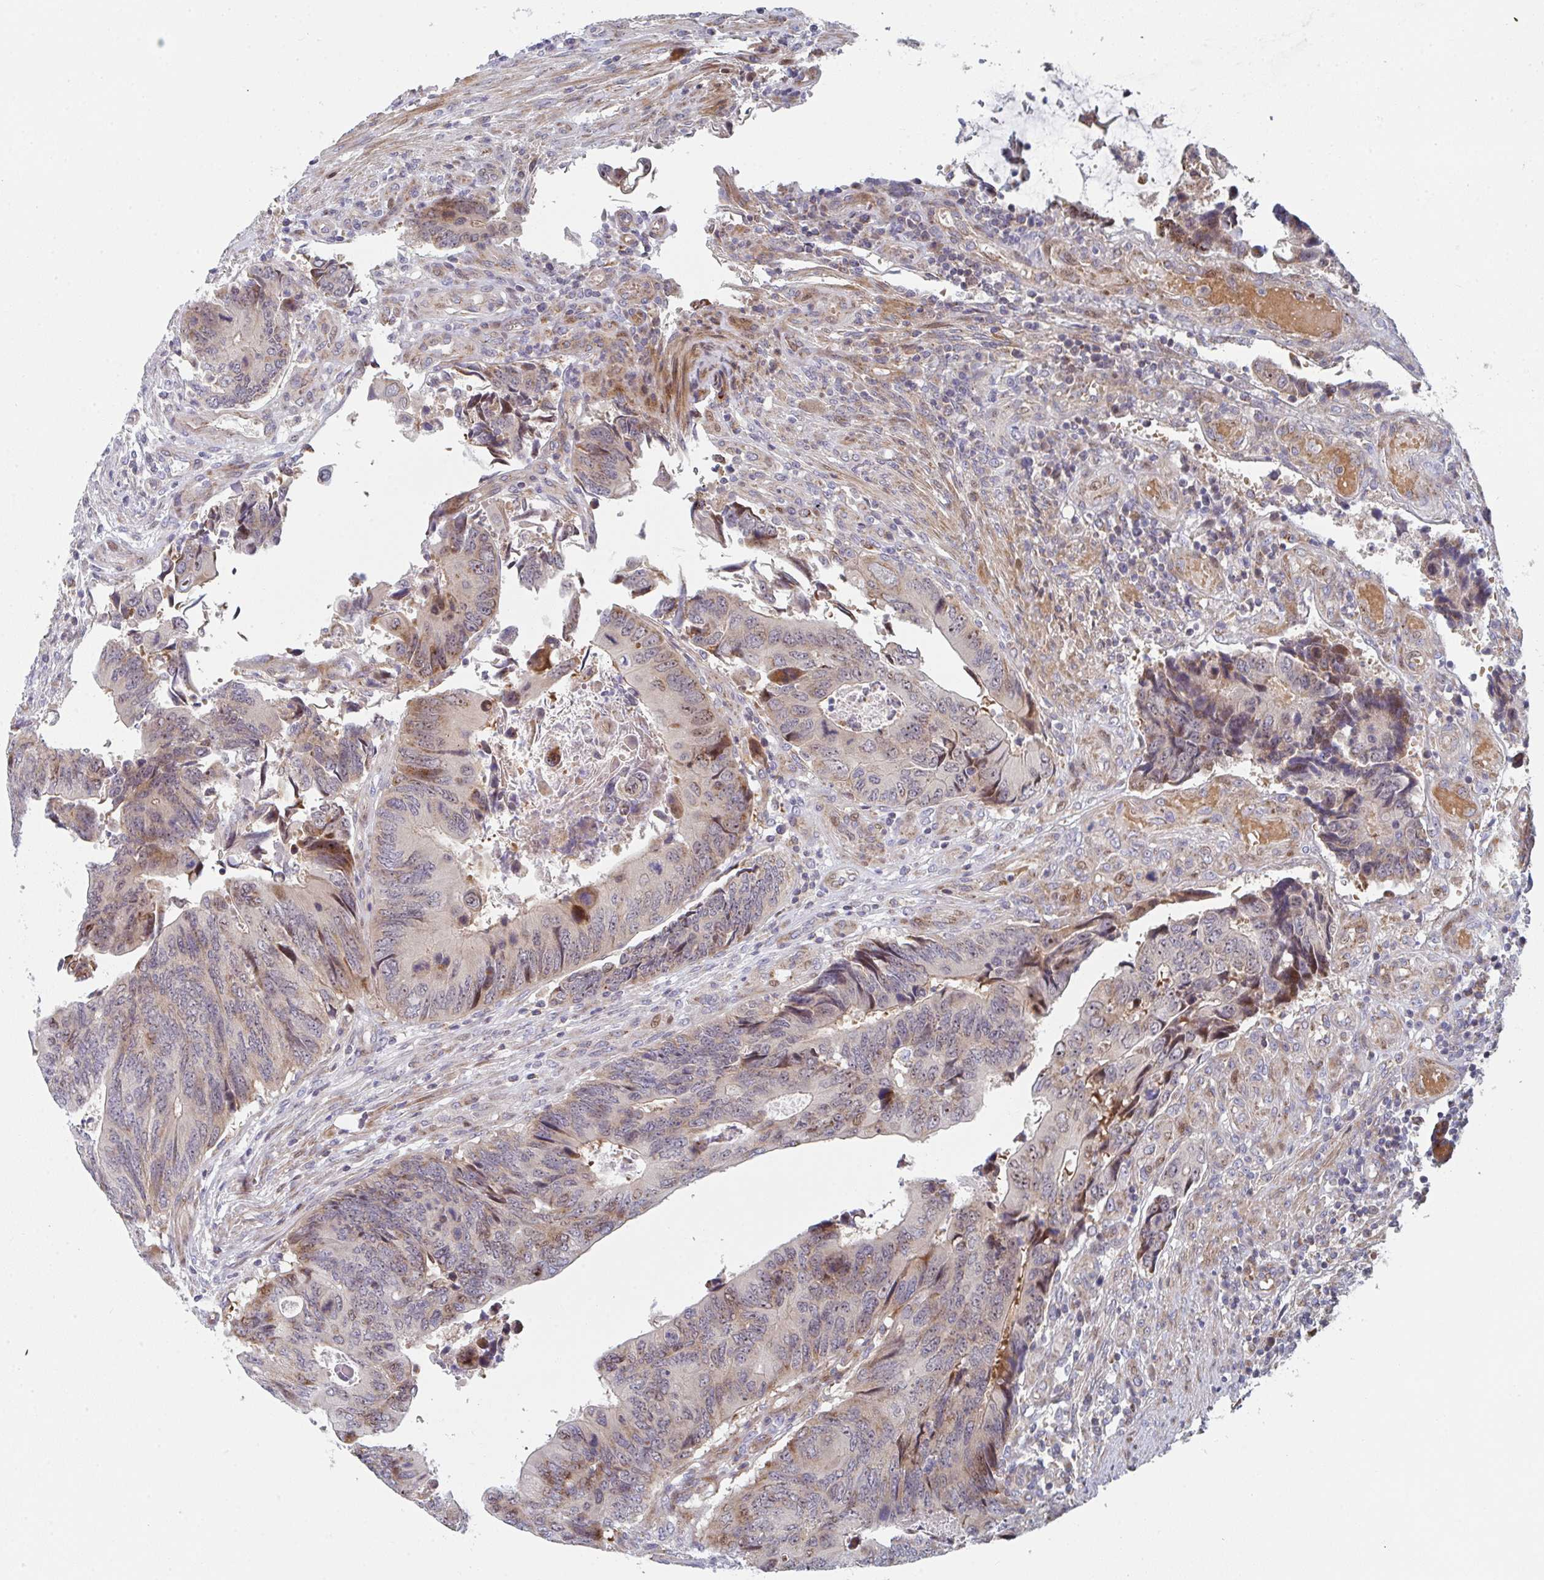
{"staining": {"intensity": "moderate", "quantity": "<25%", "location": "cytoplasmic/membranous"}, "tissue": "colorectal cancer", "cell_type": "Tumor cells", "image_type": "cancer", "snomed": [{"axis": "morphology", "description": "Adenocarcinoma, NOS"}, {"axis": "topography", "description": "Colon"}], "caption": "High-magnification brightfield microscopy of colorectal cancer stained with DAB (brown) and counterstained with hematoxylin (blue). tumor cells exhibit moderate cytoplasmic/membranous positivity is appreciated in approximately<25% of cells.", "gene": "ZNF644", "patient": {"sex": "male", "age": 87}}